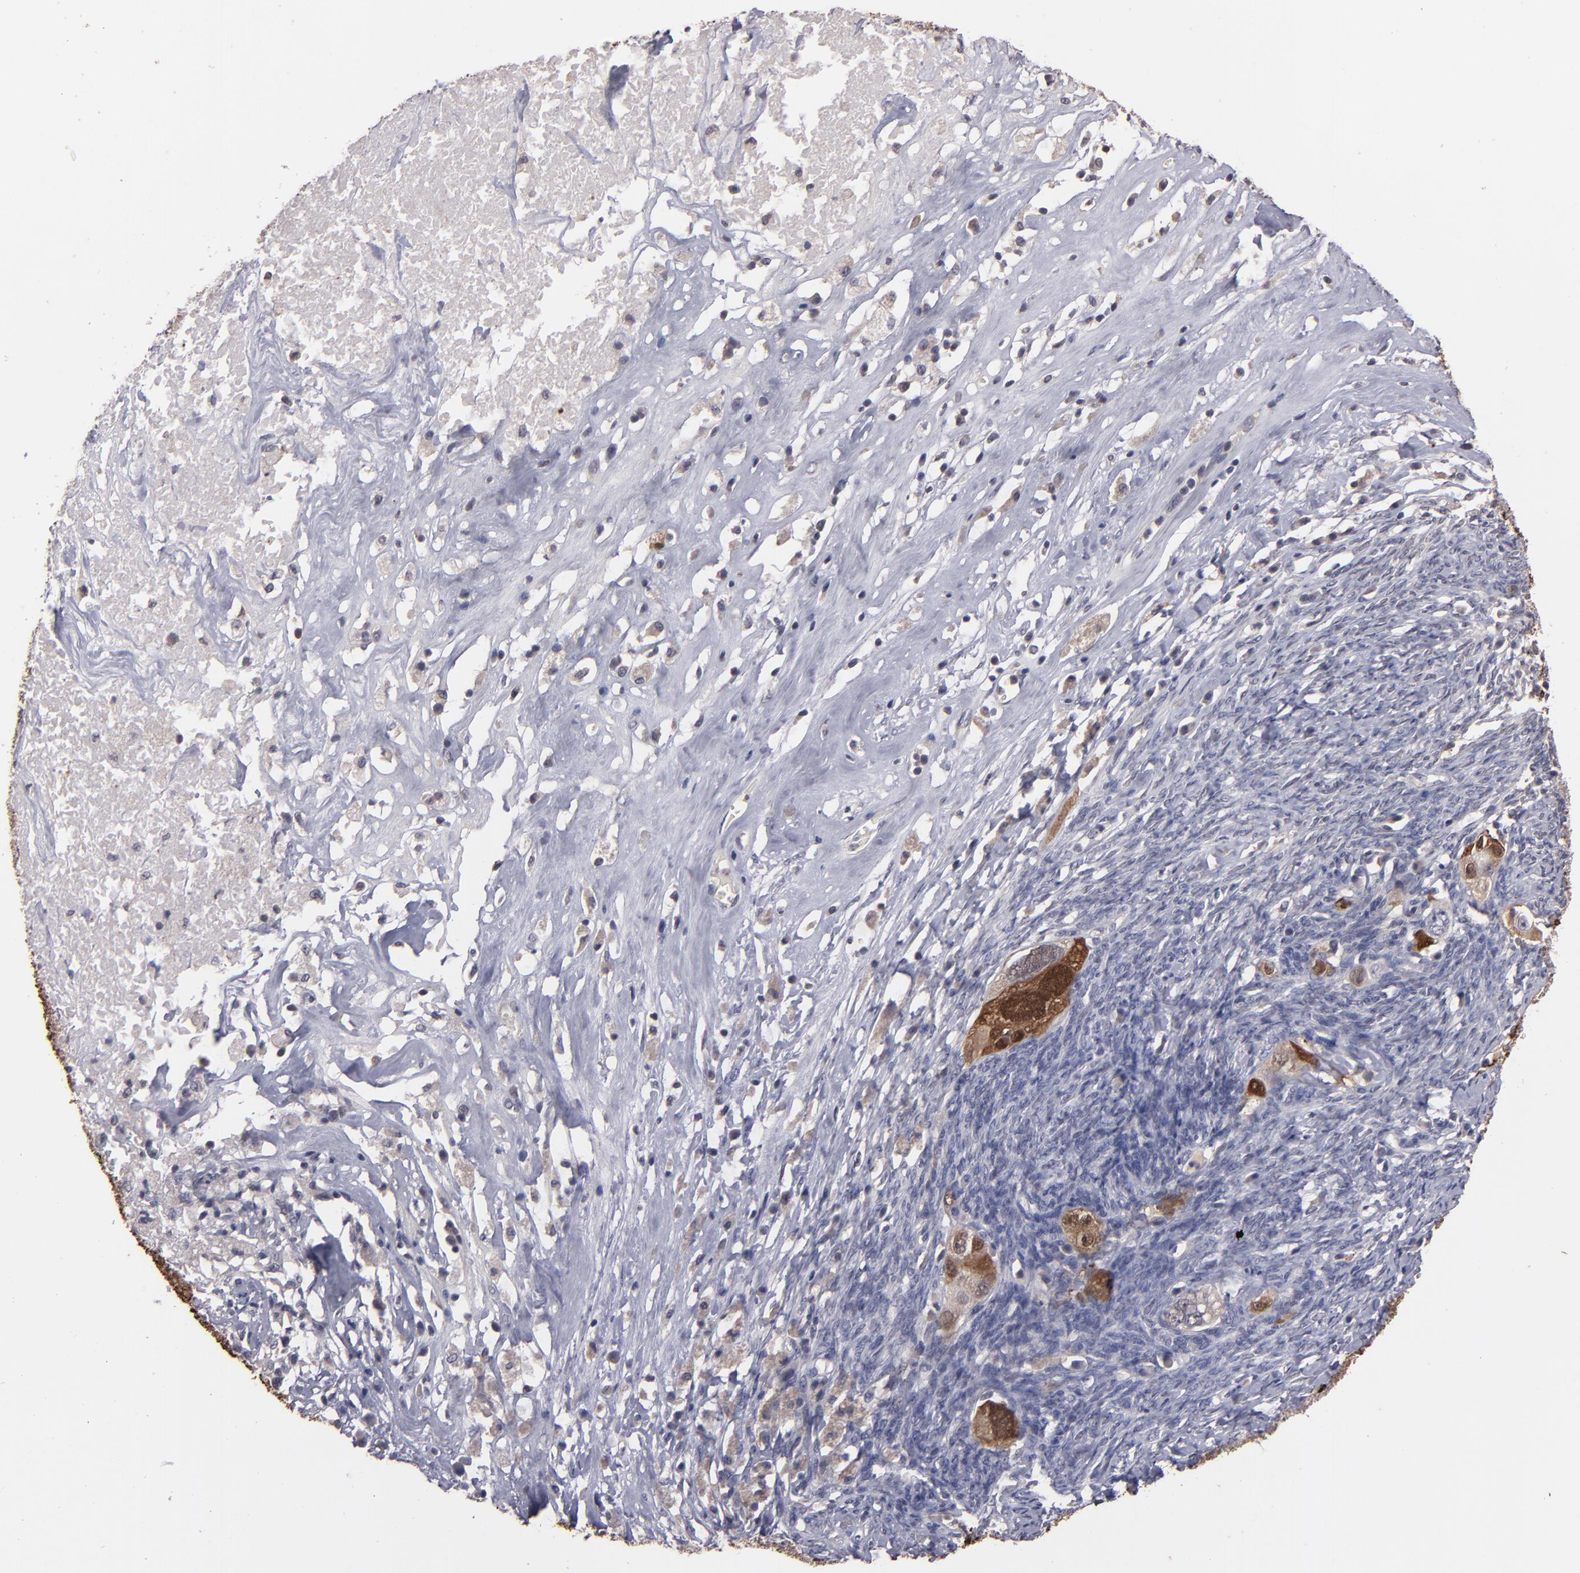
{"staining": {"intensity": "moderate", "quantity": "<25%", "location": "cytoplasmic/membranous,nuclear"}, "tissue": "ovarian cancer", "cell_type": "Tumor cells", "image_type": "cancer", "snomed": [{"axis": "morphology", "description": "Normal tissue, NOS"}, {"axis": "morphology", "description": "Cystadenocarcinoma, serous, NOS"}, {"axis": "topography", "description": "Ovary"}], "caption": "The photomicrograph shows immunohistochemical staining of ovarian serous cystadenocarcinoma. There is moderate cytoplasmic/membranous and nuclear positivity is seen in approximately <25% of tumor cells. Immunohistochemistry (ihc) stains the protein of interest in brown and the nuclei are stained blue.", "gene": "S100A1", "patient": {"sex": "female", "age": 62}}